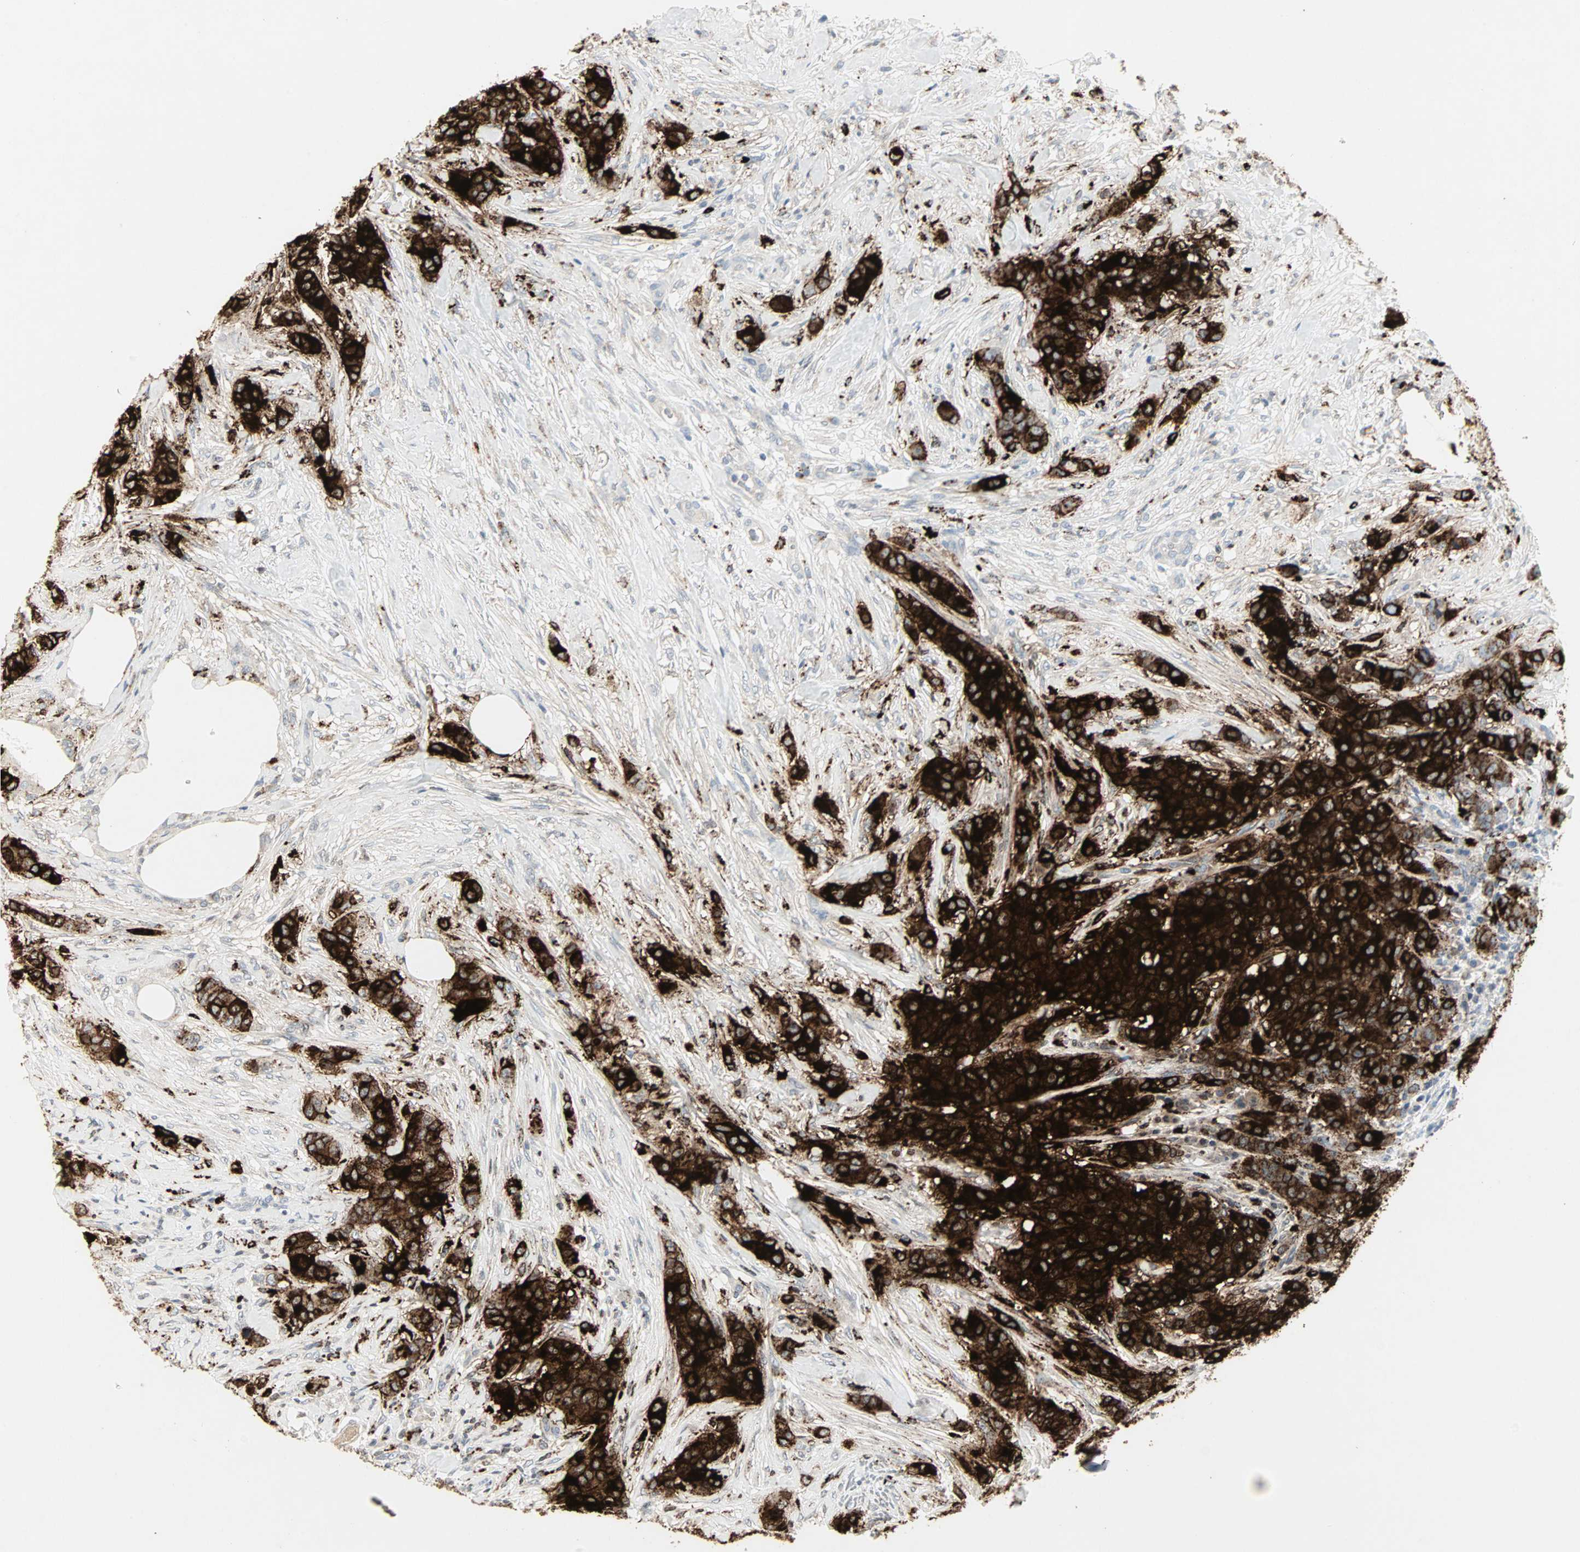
{"staining": {"intensity": "strong", "quantity": ">75%", "location": "cytoplasmic/membranous"}, "tissue": "breast cancer", "cell_type": "Tumor cells", "image_type": "cancer", "snomed": [{"axis": "morphology", "description": "Duct carcinoma"}, {"axis": "topography", "description": "Breast"}], "caption": "This is an image of immunohistochemistry staining of infiltrating ductal carcinoma (breast), which shows strong staining in the cytoplasmic/membranous of tumor cells.", "gene": "CEACAM6", "patient": {"sex": "female", "age": 40}}